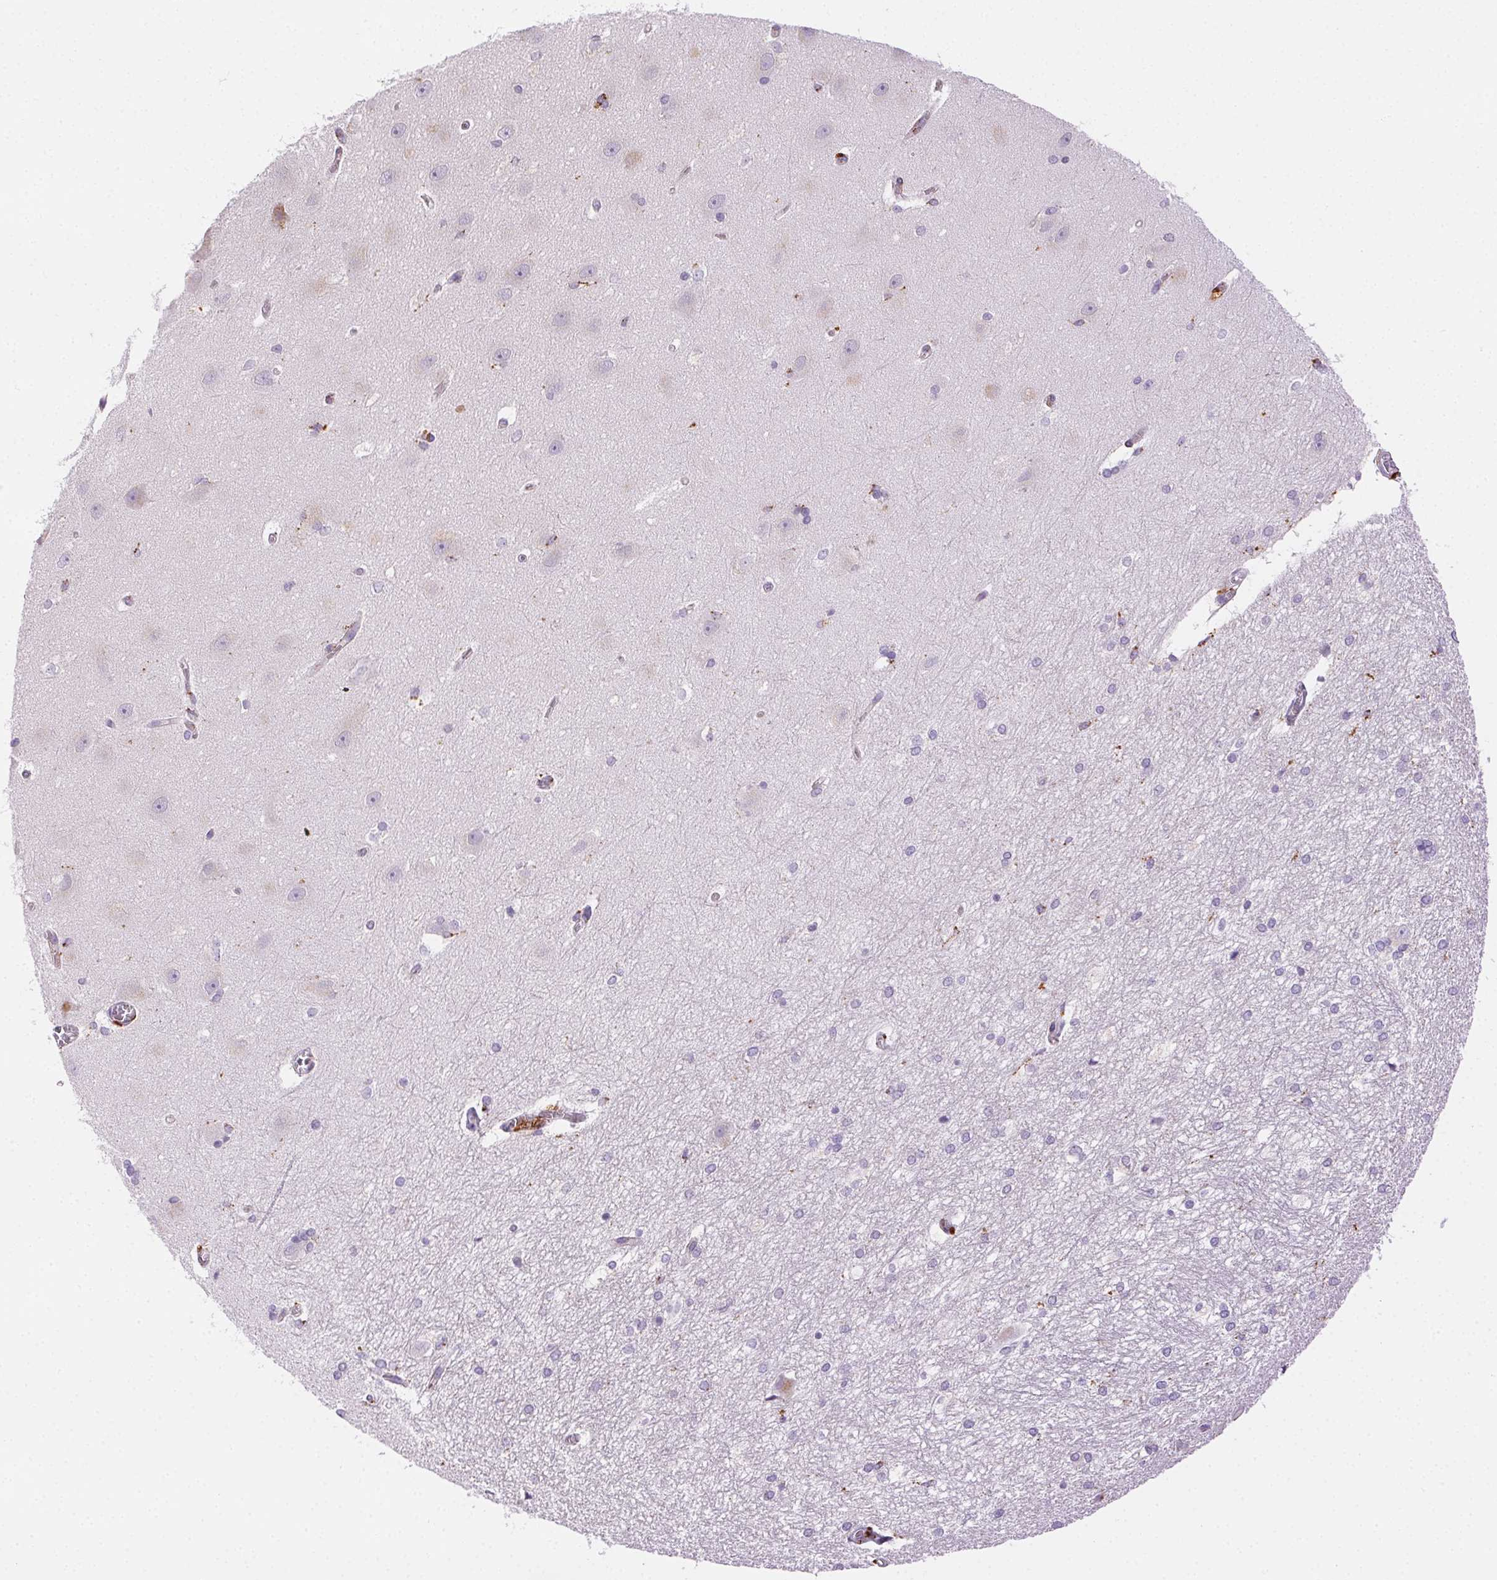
{"staining": {"intensity": "negative", "quantity": "none", "location": "none"}, "tissue": "hippocampus", "cell_type": "Glial cells", "image_type": "normal", "snomed": [{"axis": "morphology", "description": "Normal tissue, NOS"}, {"axis": "topography", "description": "Cerebral cortex"}, {"axis": "topography", "description": "Hippocampus"}], "caption": "DAB immunohistochemical staining of benign human hippocampus demonstrates no significant staining in glial cells. (DAB immunohistochemistry (IHC) with hematoxylin counter stain).", "gene": "SCPEP1", "patient": {"sex": "female", "age": 19}}